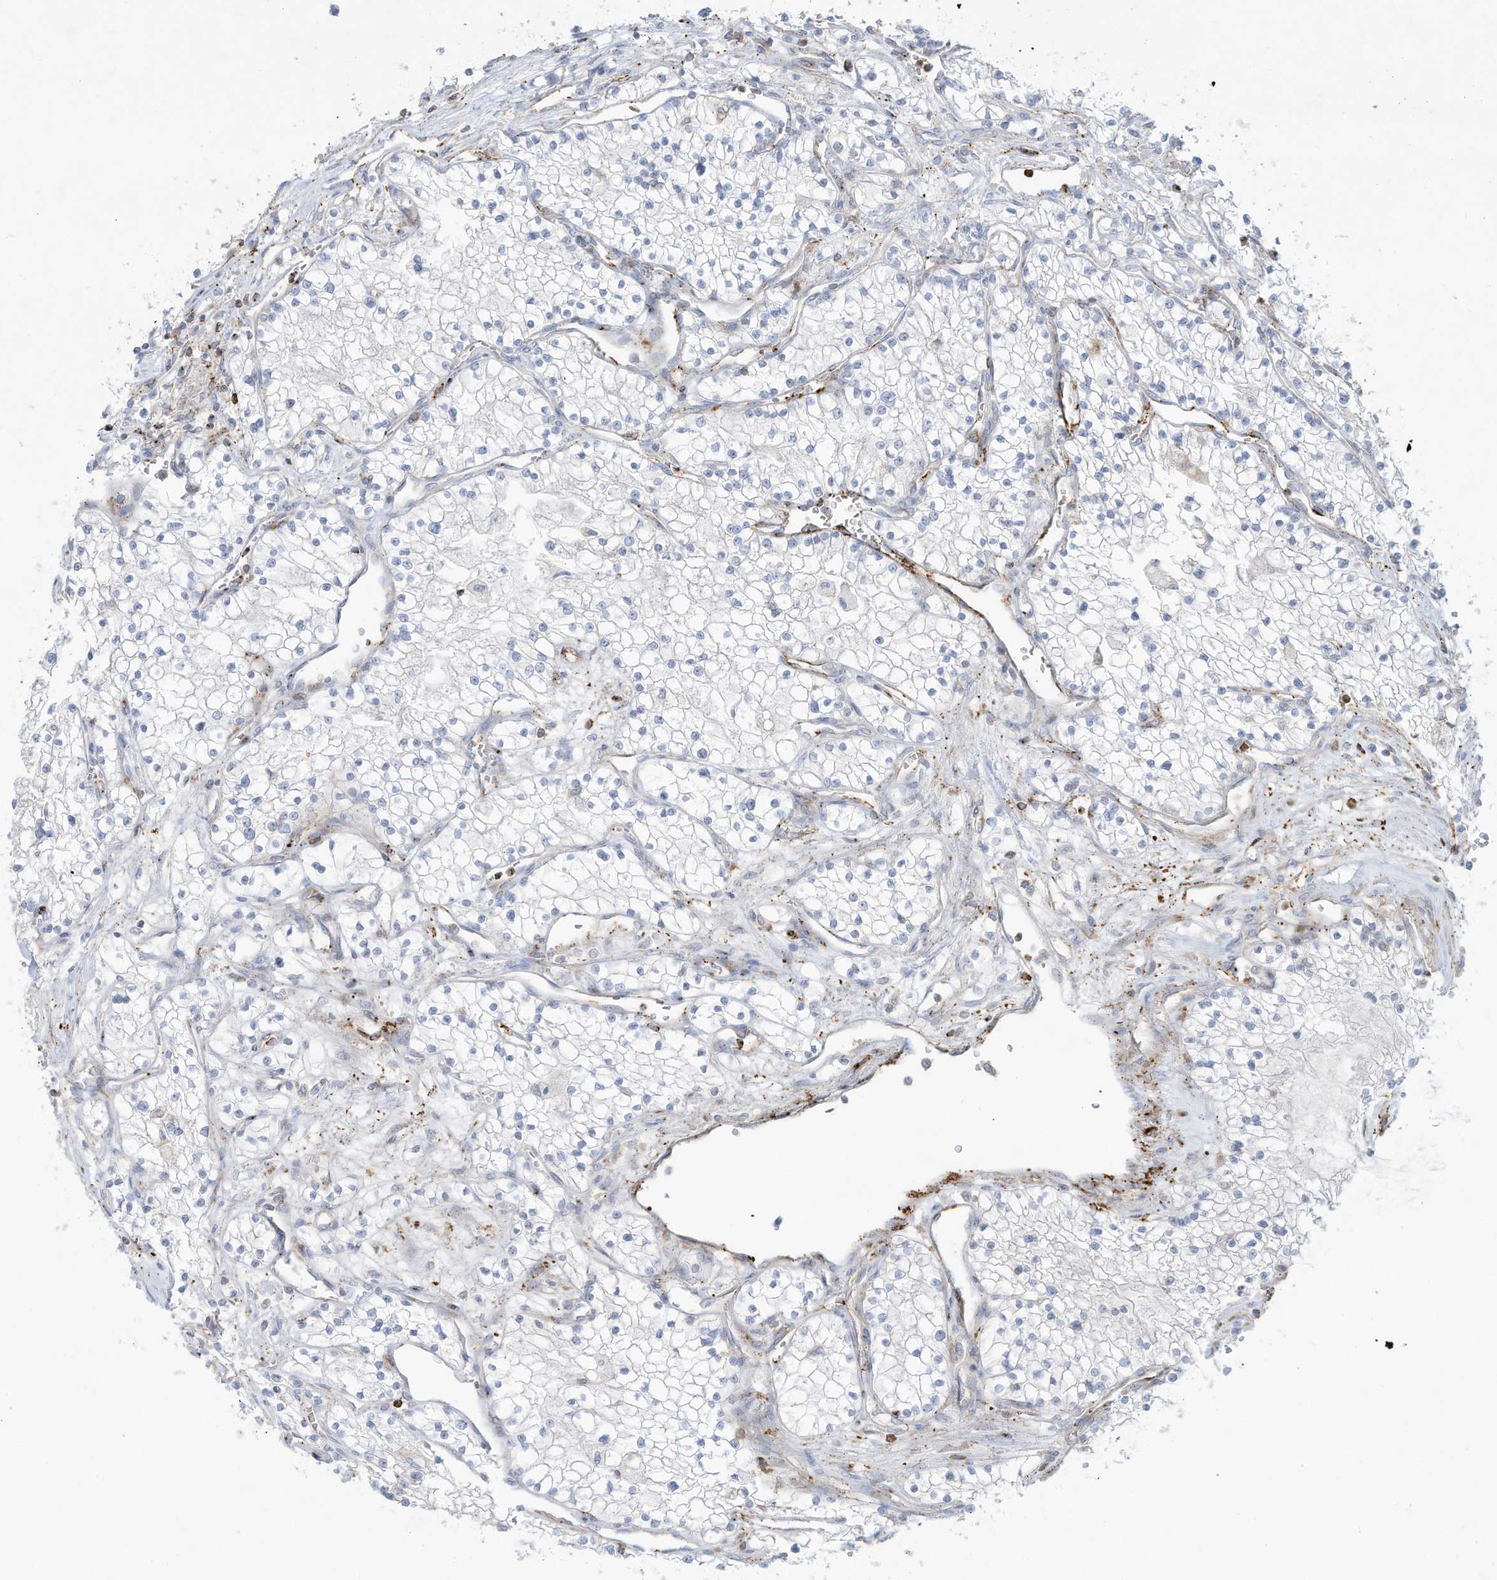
{"staining": {"intensity": "negative", "quantity": "none", "location": "none"}, "tissue": "renal cancer", "cell_type": "Tumor cells", "image_type": "cancer", "snomed": [{"axis": "morphology", "description": "Normal tissue, NOS"}, {"axis": "morphology", "description": "Adenocarcinoma, NOS"}, {"axis": "topography", "description": "Kidney"}], "caption": "A micrograph of human adenocarcinoma (renal) is negative for staining in tumor cells. (DAB immunohistochemistry visualized using brightfield microscopy, high magnification).", "gene": "THNSL2", "patient": {"sex": "male", "age": 68}}